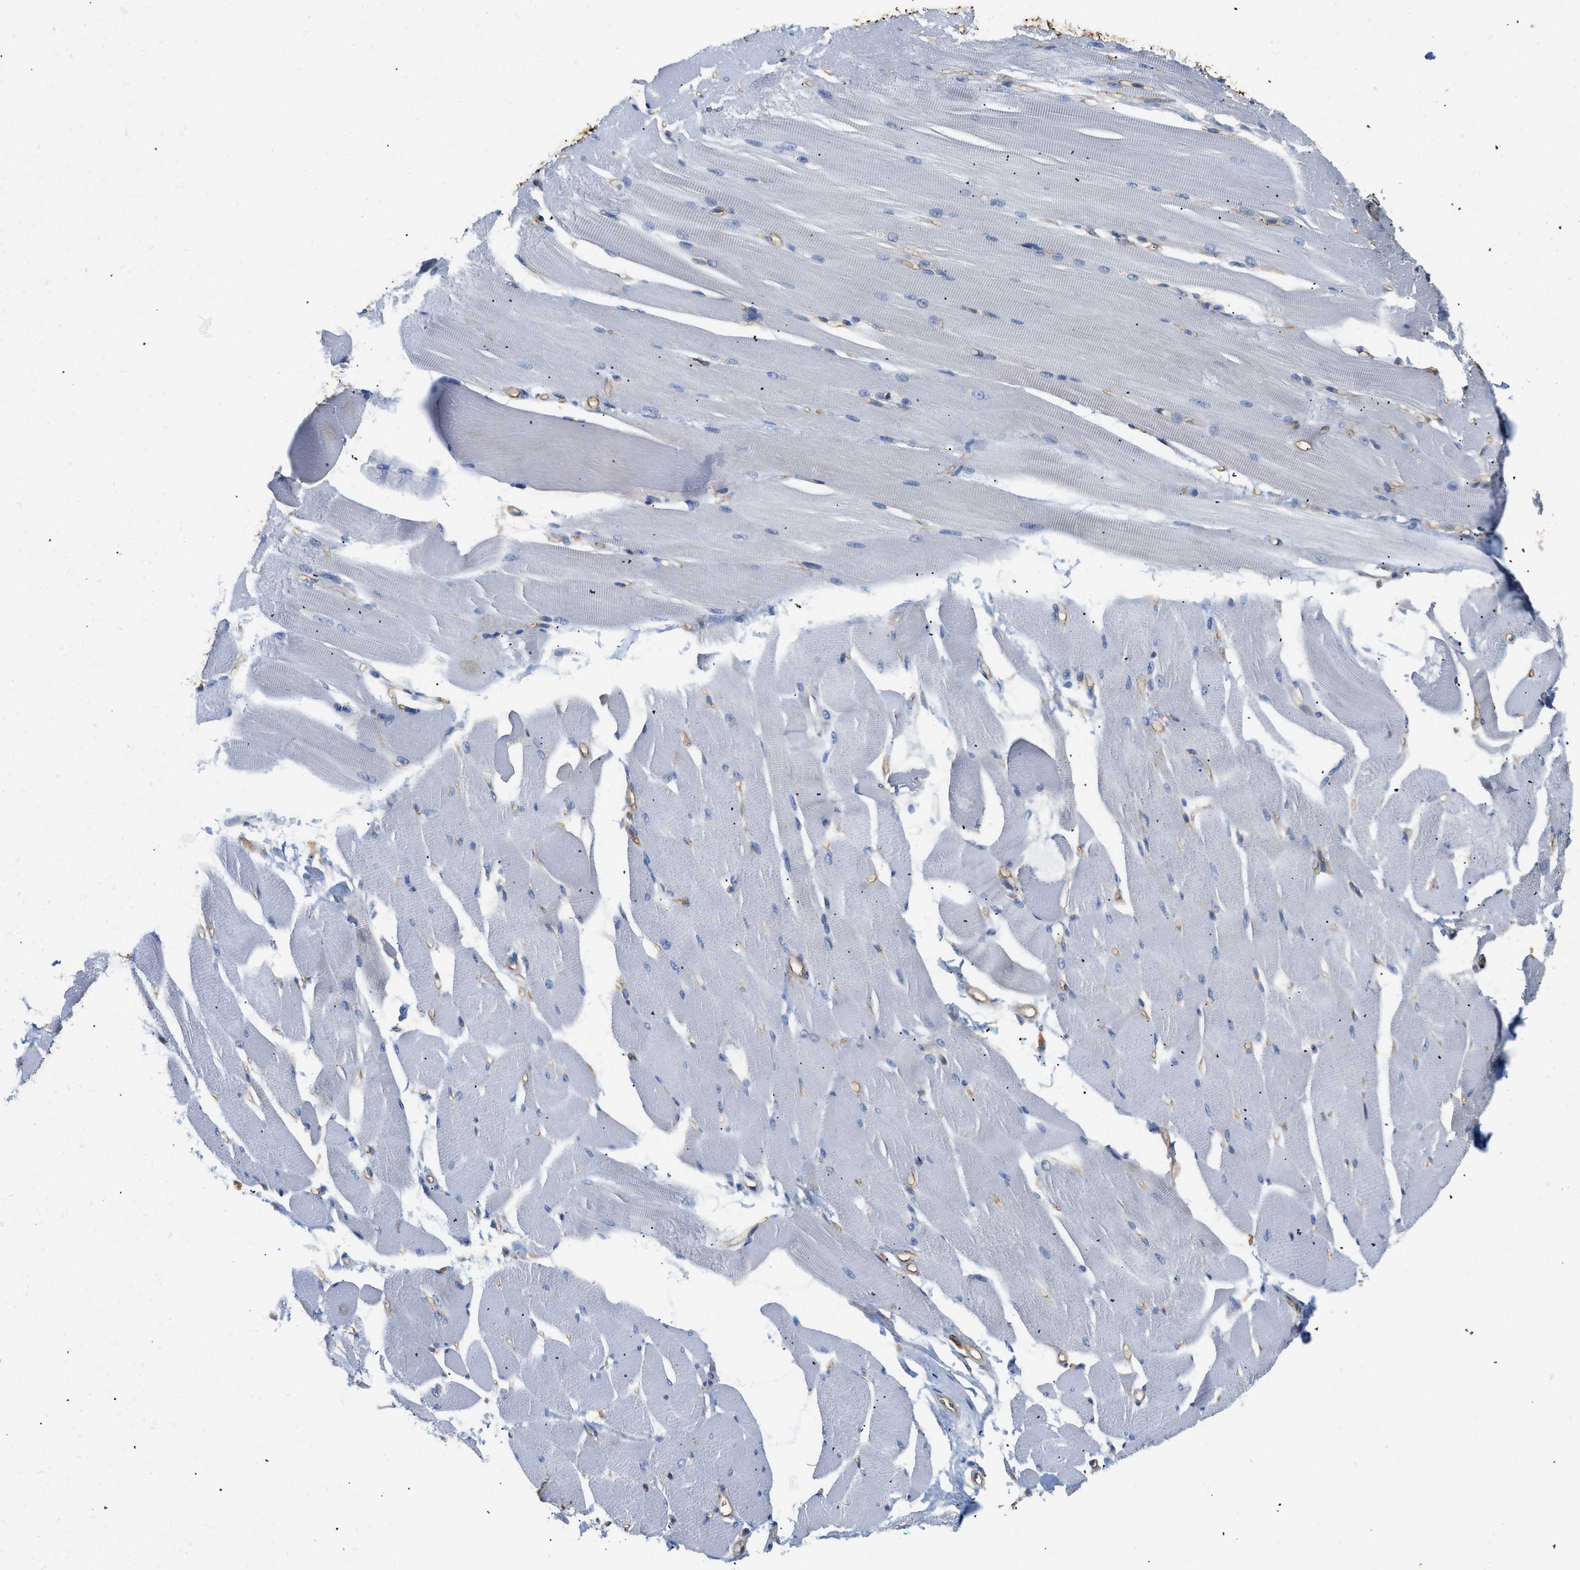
{"staining": {"intensity": "negative", "quantity": "none", "location": "none"}, "tissue": "skeletal muscle", "cell_type": "Myocytes", "image_type": "normal", "snomed": [{"axis": "morphology", "description": "Normal tissue, NOS"}, {"axis": "topography", "description": "Skeletal muscle"}, {"axis": "topography", "description": "Peripheral nerve tissue"}], "caption": "Myocytes are negative for brown protein staining in unremarkable skeletal muscle. The staining was performed using DAB to visualize the protein expression in brown, while the nuclei were stained in blue with hematoxylin (Magnification: 20x).", "gene": "GNB4", "patient": {"sex": "female", "age": 84}}